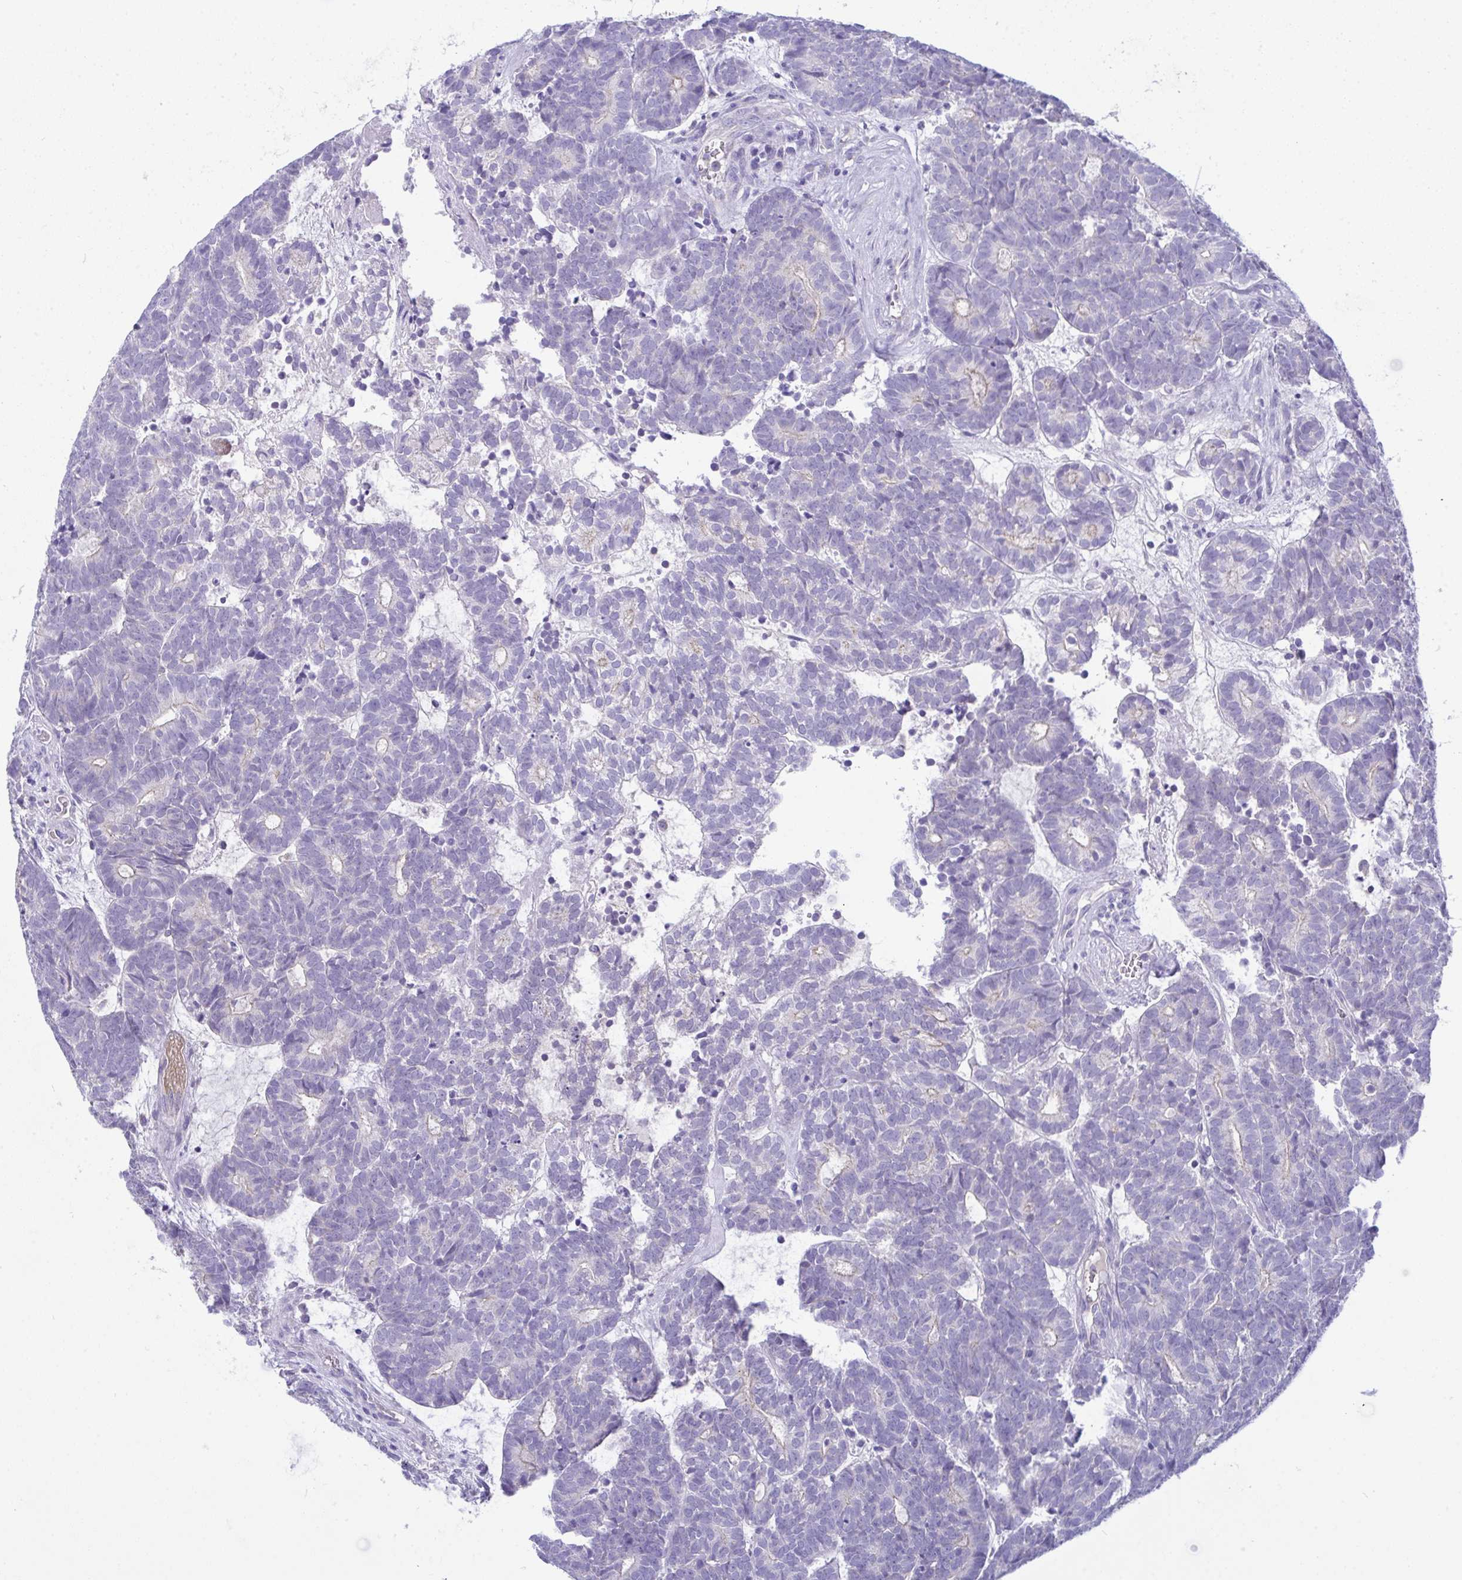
{"staining": {"intensity": "negative", "quantity": "none", "location": "none"}, "tissue": "head and neck cancer", "cell_type": "Tumor cells", "image_type": "cancer", "snomed": [{"axis": "morphology", "description": "Adenocarcinoma, NOS"}, {"axis": "topography", "description": "Head-Neck"}], "caption": "IHC photomicrograph of neoplastic tissue: adenocarcinoma (head and neck) stained with DAB shows no significant protein positivity in tumor cells.", "gene": "PLA2G12B", "patient": {"sex": "female", "age": 81}}